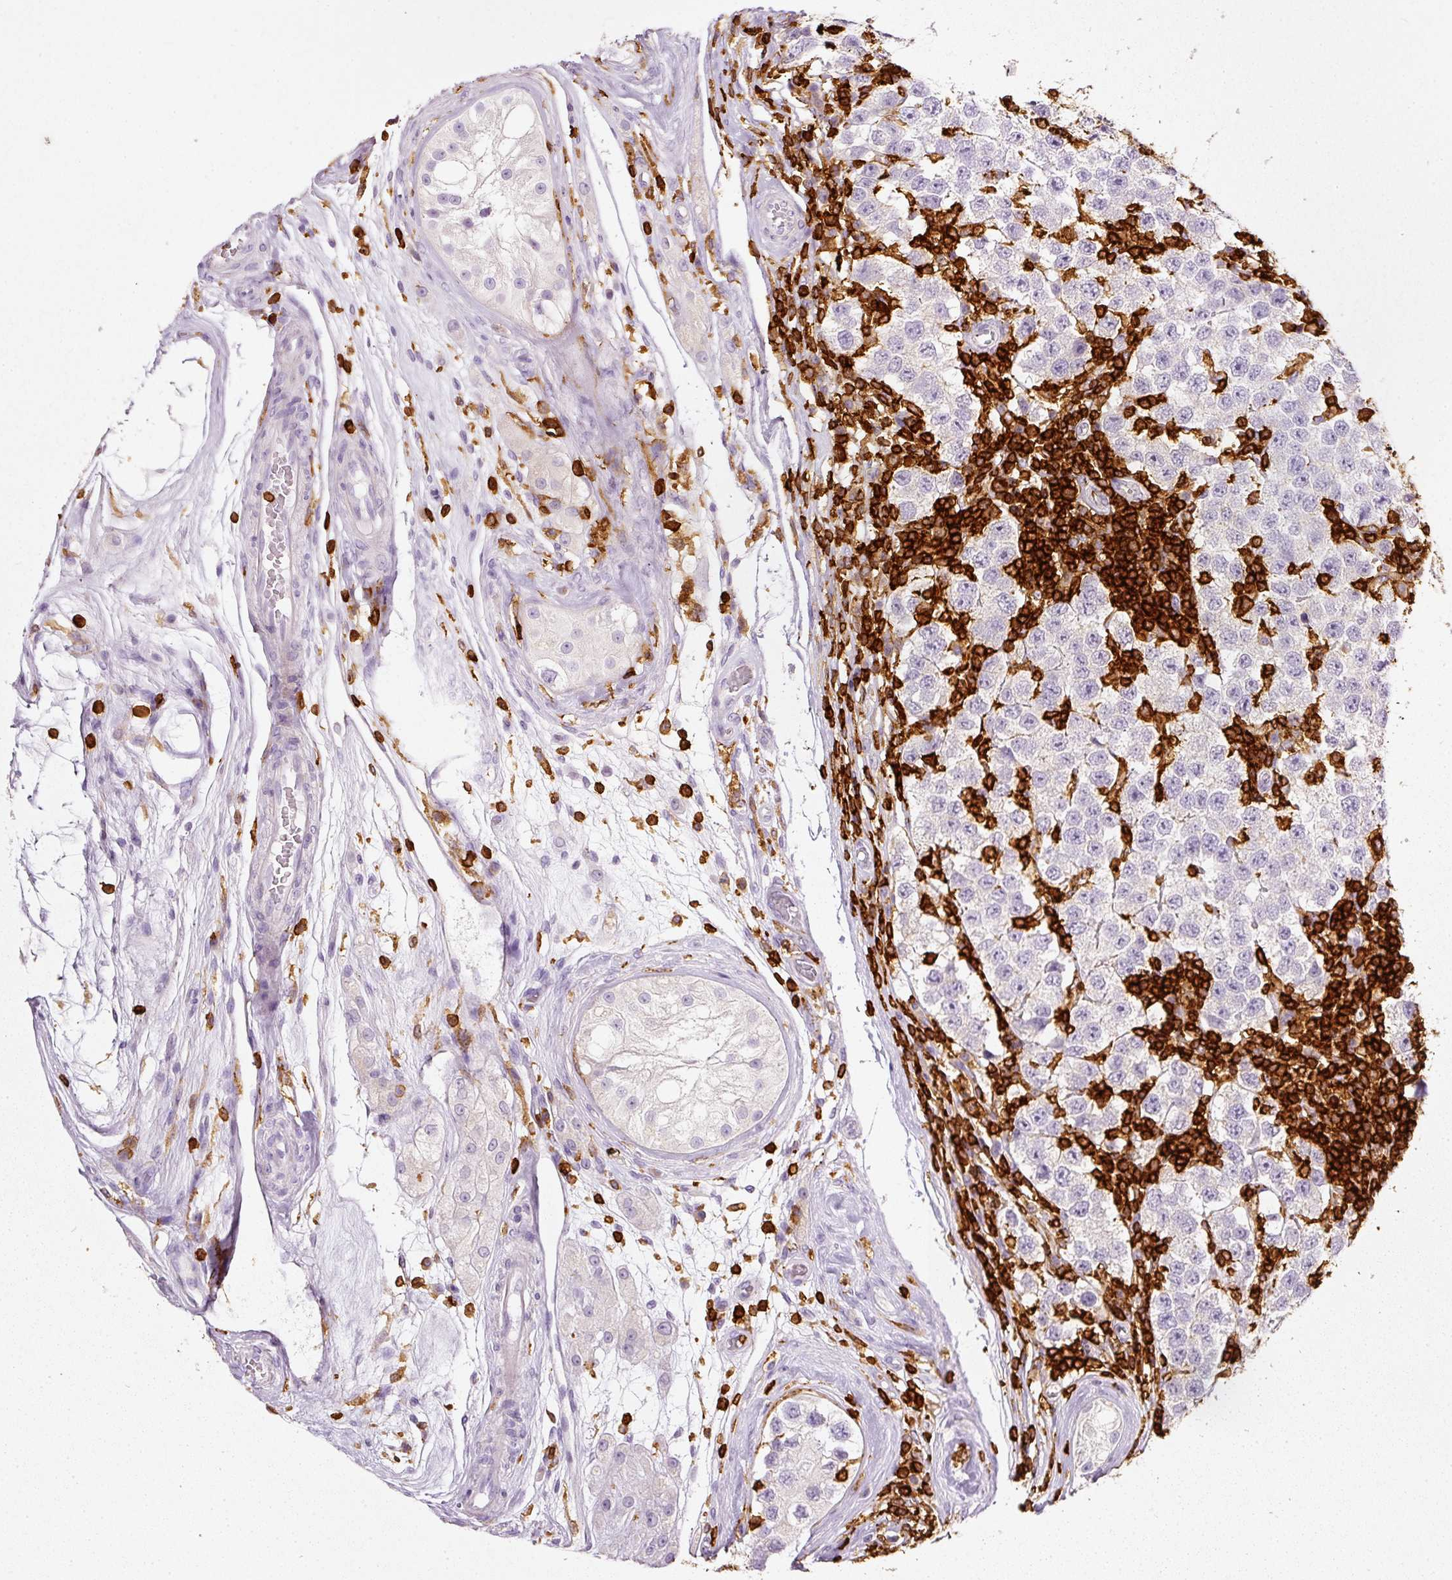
{"staining": {"intensity": "negative", "quantity": "none", "location": "none"}, "tissue": "testis cancer", "cell_type": "Tumor cells", "image_type": "cancer", "snomed": [{"axis": "morphology", "description": "Seminoma, NOS"}, {"axis": "topography", "description": "Testis"}], "caption": "Immunohistochemistry (IHC) of testis cancer (seminoma) demonstrates no positivity in tumor cells. Nuclei are stained in blue.", "gene": "EVL", "patient": {"sex": "male", "age": 34}}